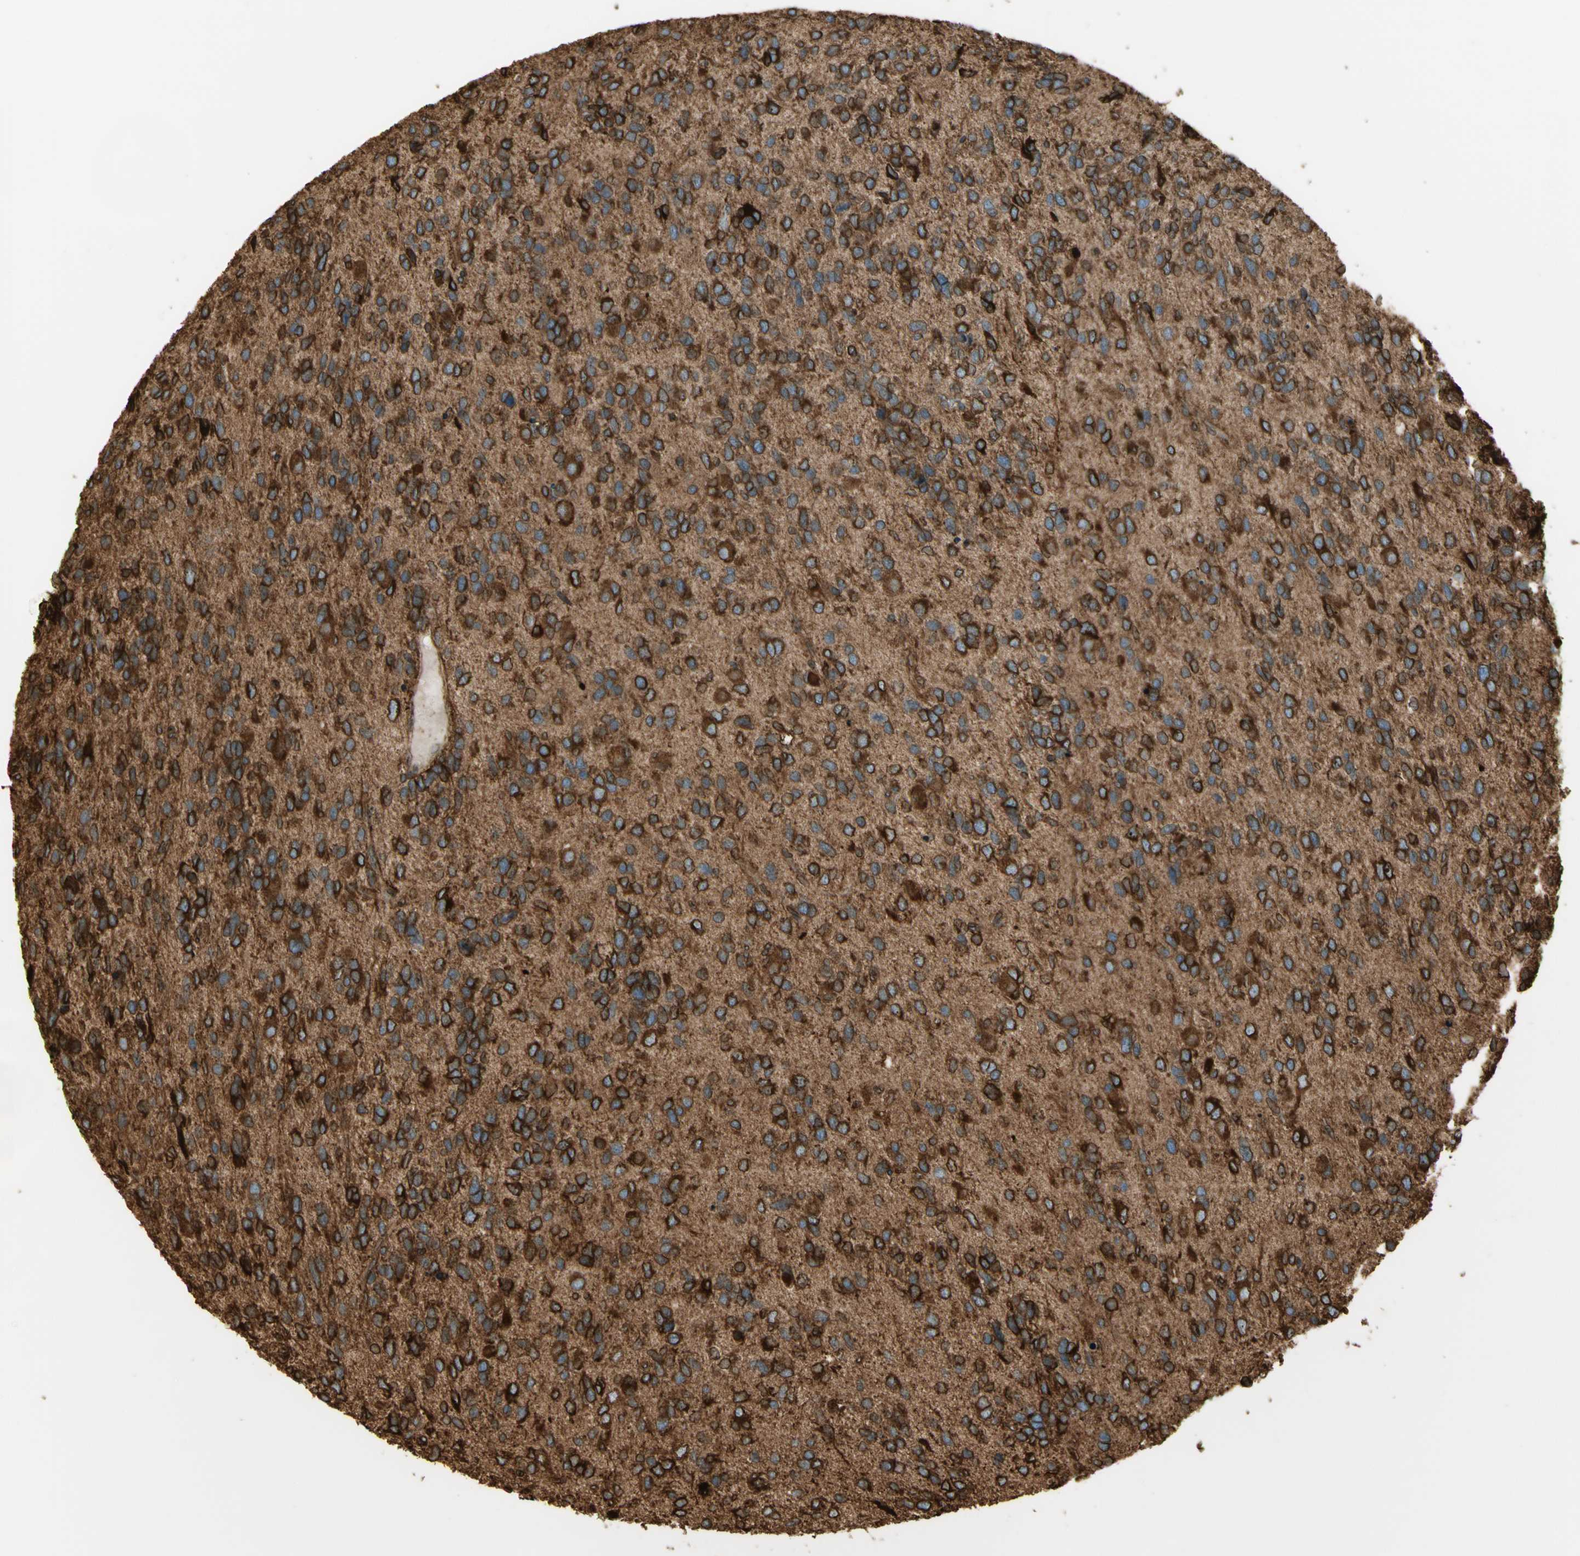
{"staining": {"intensity": "strong", "quantity": ">75%", "location": "cytoplasmic/membranous"}, "tissue": "glioma", "cell_type": "Tumor cells", "image_type": "cancer", "snomed": [{"axis": "morphology", "description": "Glioma, malignant, High grade"}, {"axis": "topography", "description": "Brain"}], "caption": "Immunohistochemistry (IHC) micrograph of human malignant glioma (high-grade) stained for a protein (brown), which demonstrates high levels of strong cytoplasmic/membranous positivity in approximately >75% of tumor cells.", "gene": "CANX", "patient": {"sex": "female", "age": 58}}